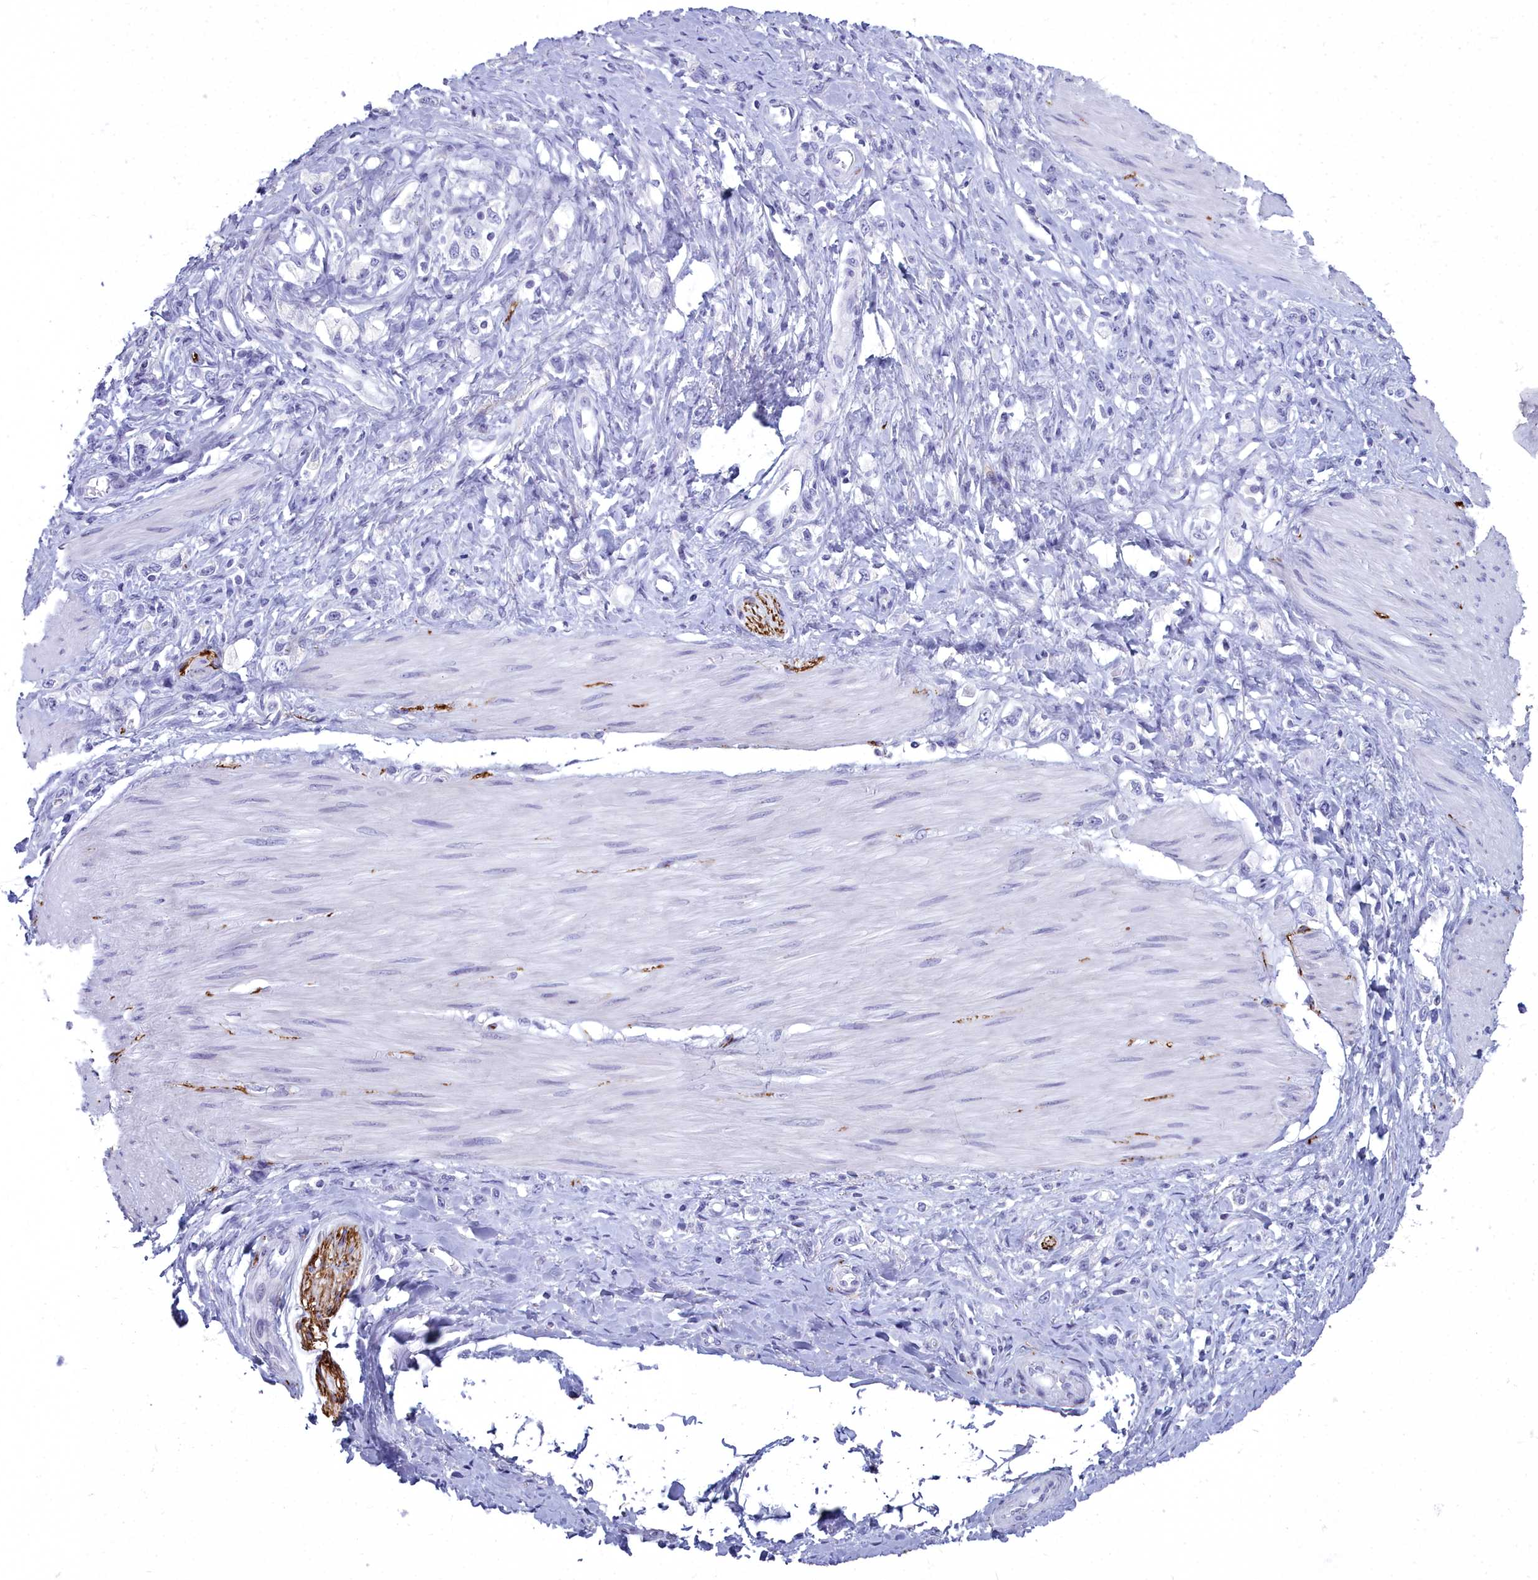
{"staining": {"intensity": "negative", "quantity": "none", "location": "none"}, "tissue": "stomach cancer", "cell_type": "Tumor cells", "image_type": "cancer", "snomed": [{"axis": "morphology", "description": "Adenocarcinoma, NOS"}, {"axis": "topography", "description": "Stomach"}], "caption": "Human adenocarcinoma (stomach) stained for a protein using IHC shows no expression in tumor cells.", "gene": "MAP6", "patient": {"sex": "female", "age": 65}}